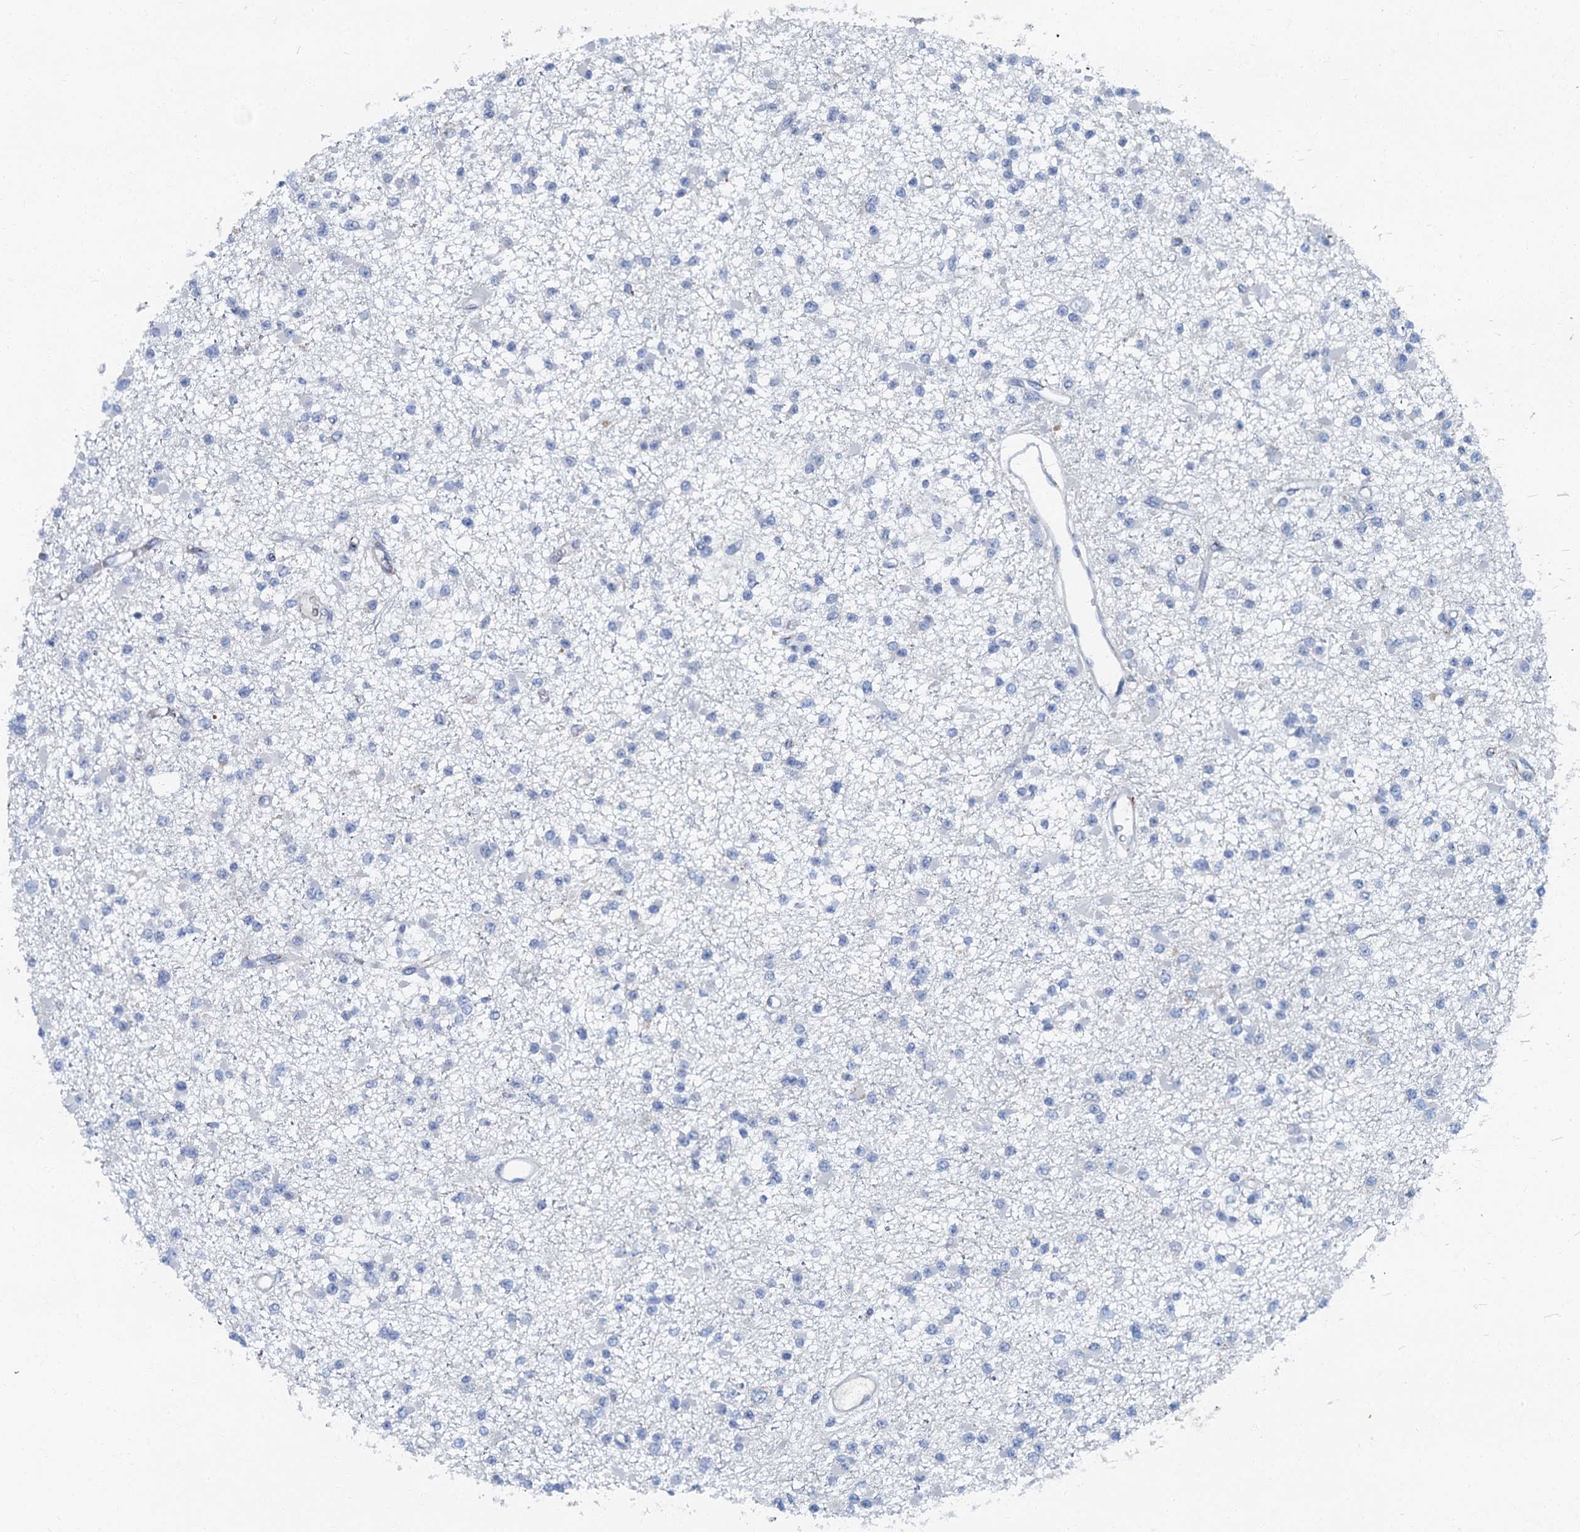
{"staining": {"intensity": "negative", "quantity": "none", "location": "none"}, "tissue": "glioma", "cell_type": "Tumor cells", "image_type": "cancer", "snomed": [{"axis": "morphology", "description": "Glioma, malignant, Low grade"}, {"axis": "topography", "description": "Brain"}], "caption": "Tumor cells are negative for brown protein staining in malignant low-grade glioma. The staining is performed using DAB (3,3'-diaminobenzidine) brown chromogen with nuclei counter-stained in using hematoxylin.", "gene": "LYPD3", "patient": {"sex": "female", "age": 22}}